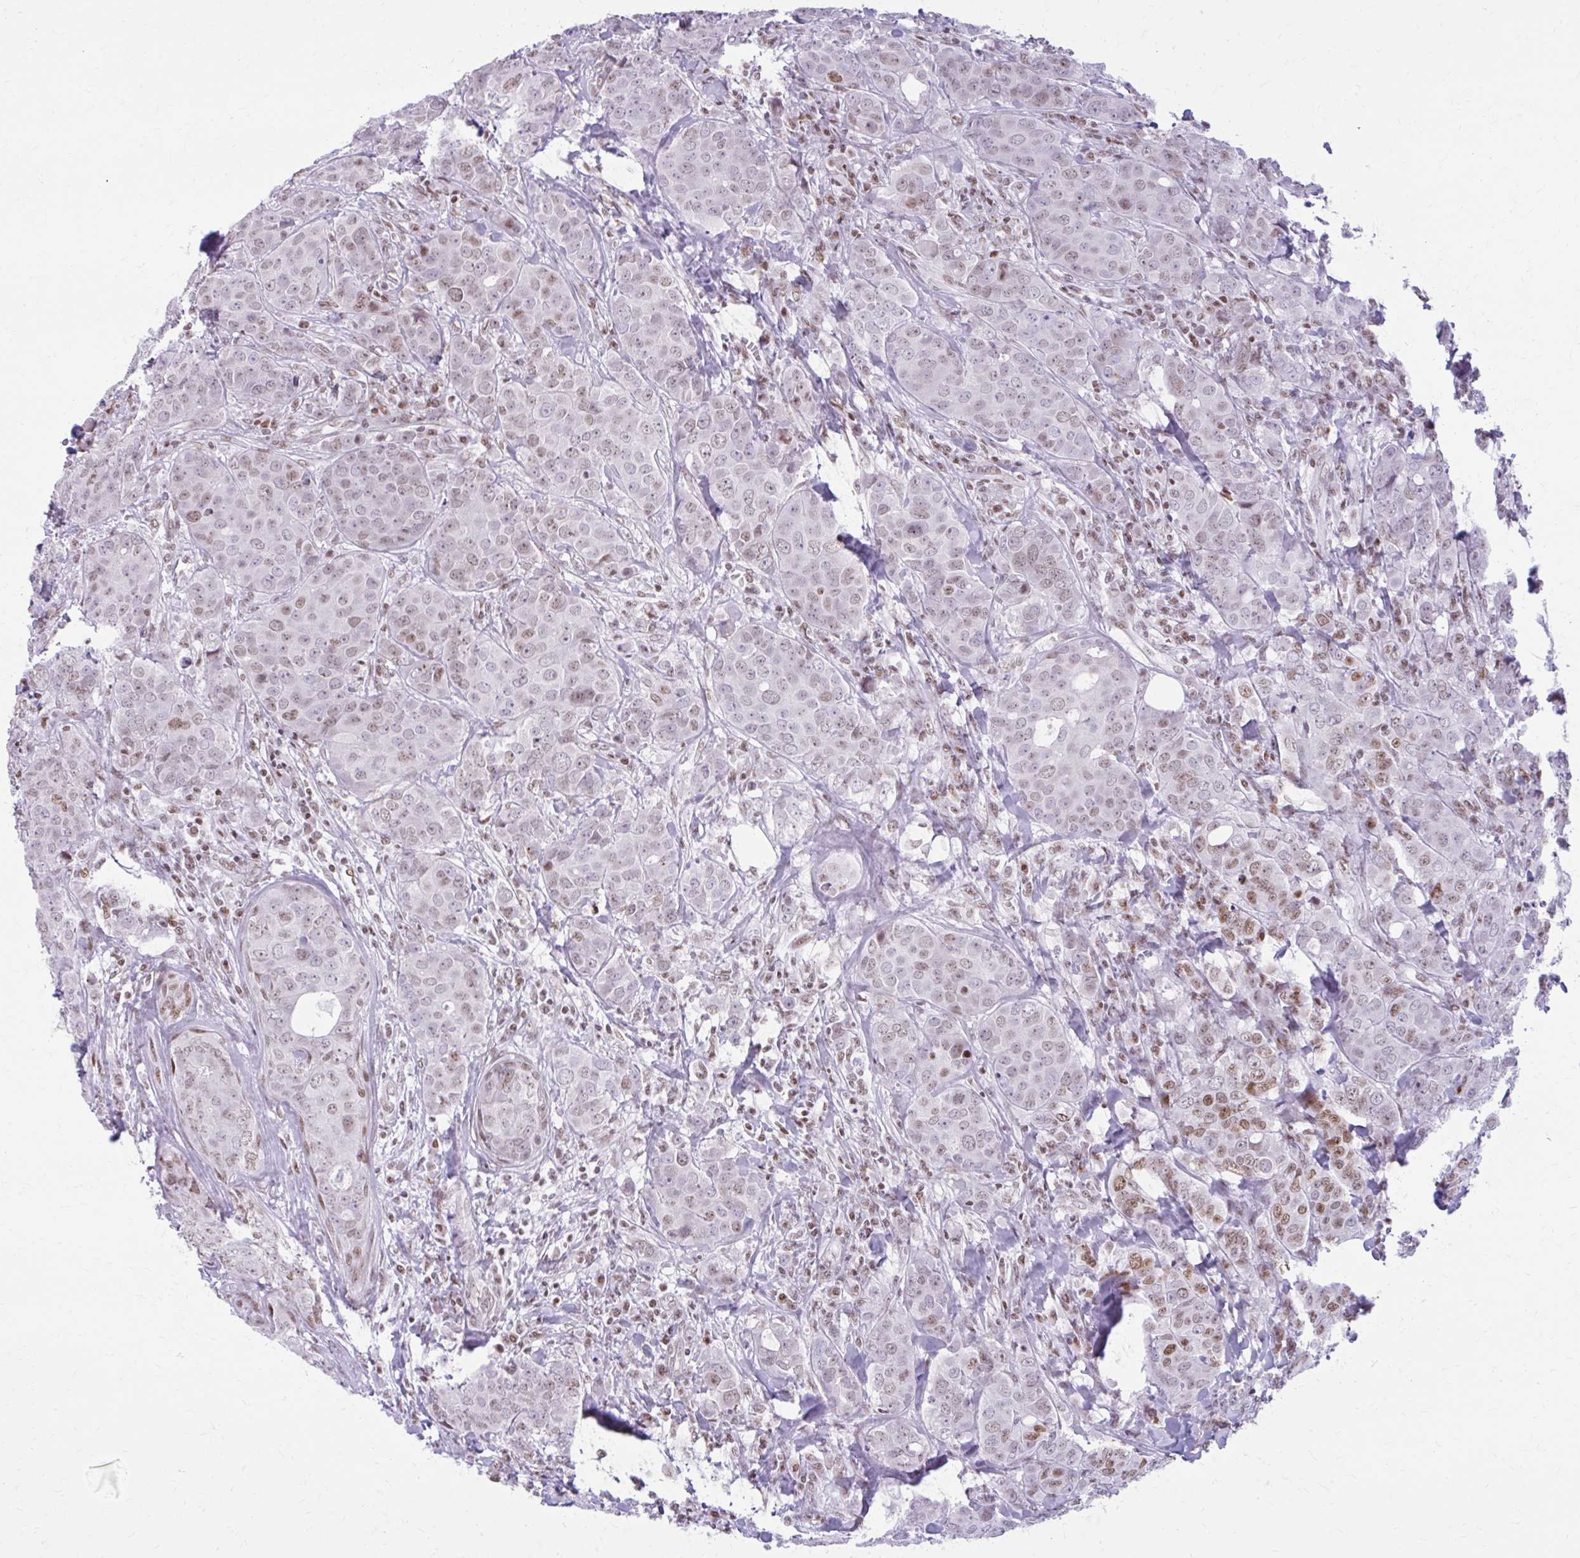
{"staining": {"intensity": "moderate", "quantity": "25%-75%", "location": "nuclear"}, "tissue": "breast cancer", "cell_type": "Tumor cells", "image_type": "cancer", "snomed": [{"axis": "morphology", "description": "Duct carcinoma"}, {"axis": "topography", "description": "Breast"}], "caption": "IHC staining of invasive ductal carcinoma (breast), which exhibits medium levels of moderate nuclear staining in approximately 25%-75% of tumor cells indicating moderate nuclear protein staining. The staining was performed using DAB (3,3'-diaminobenzidine) (brown) for protein detection and nuclei were counterstained in hematoxylin (blue).", "gene": "PABIR1", "patient": {"sex": "female", "age": 43}}